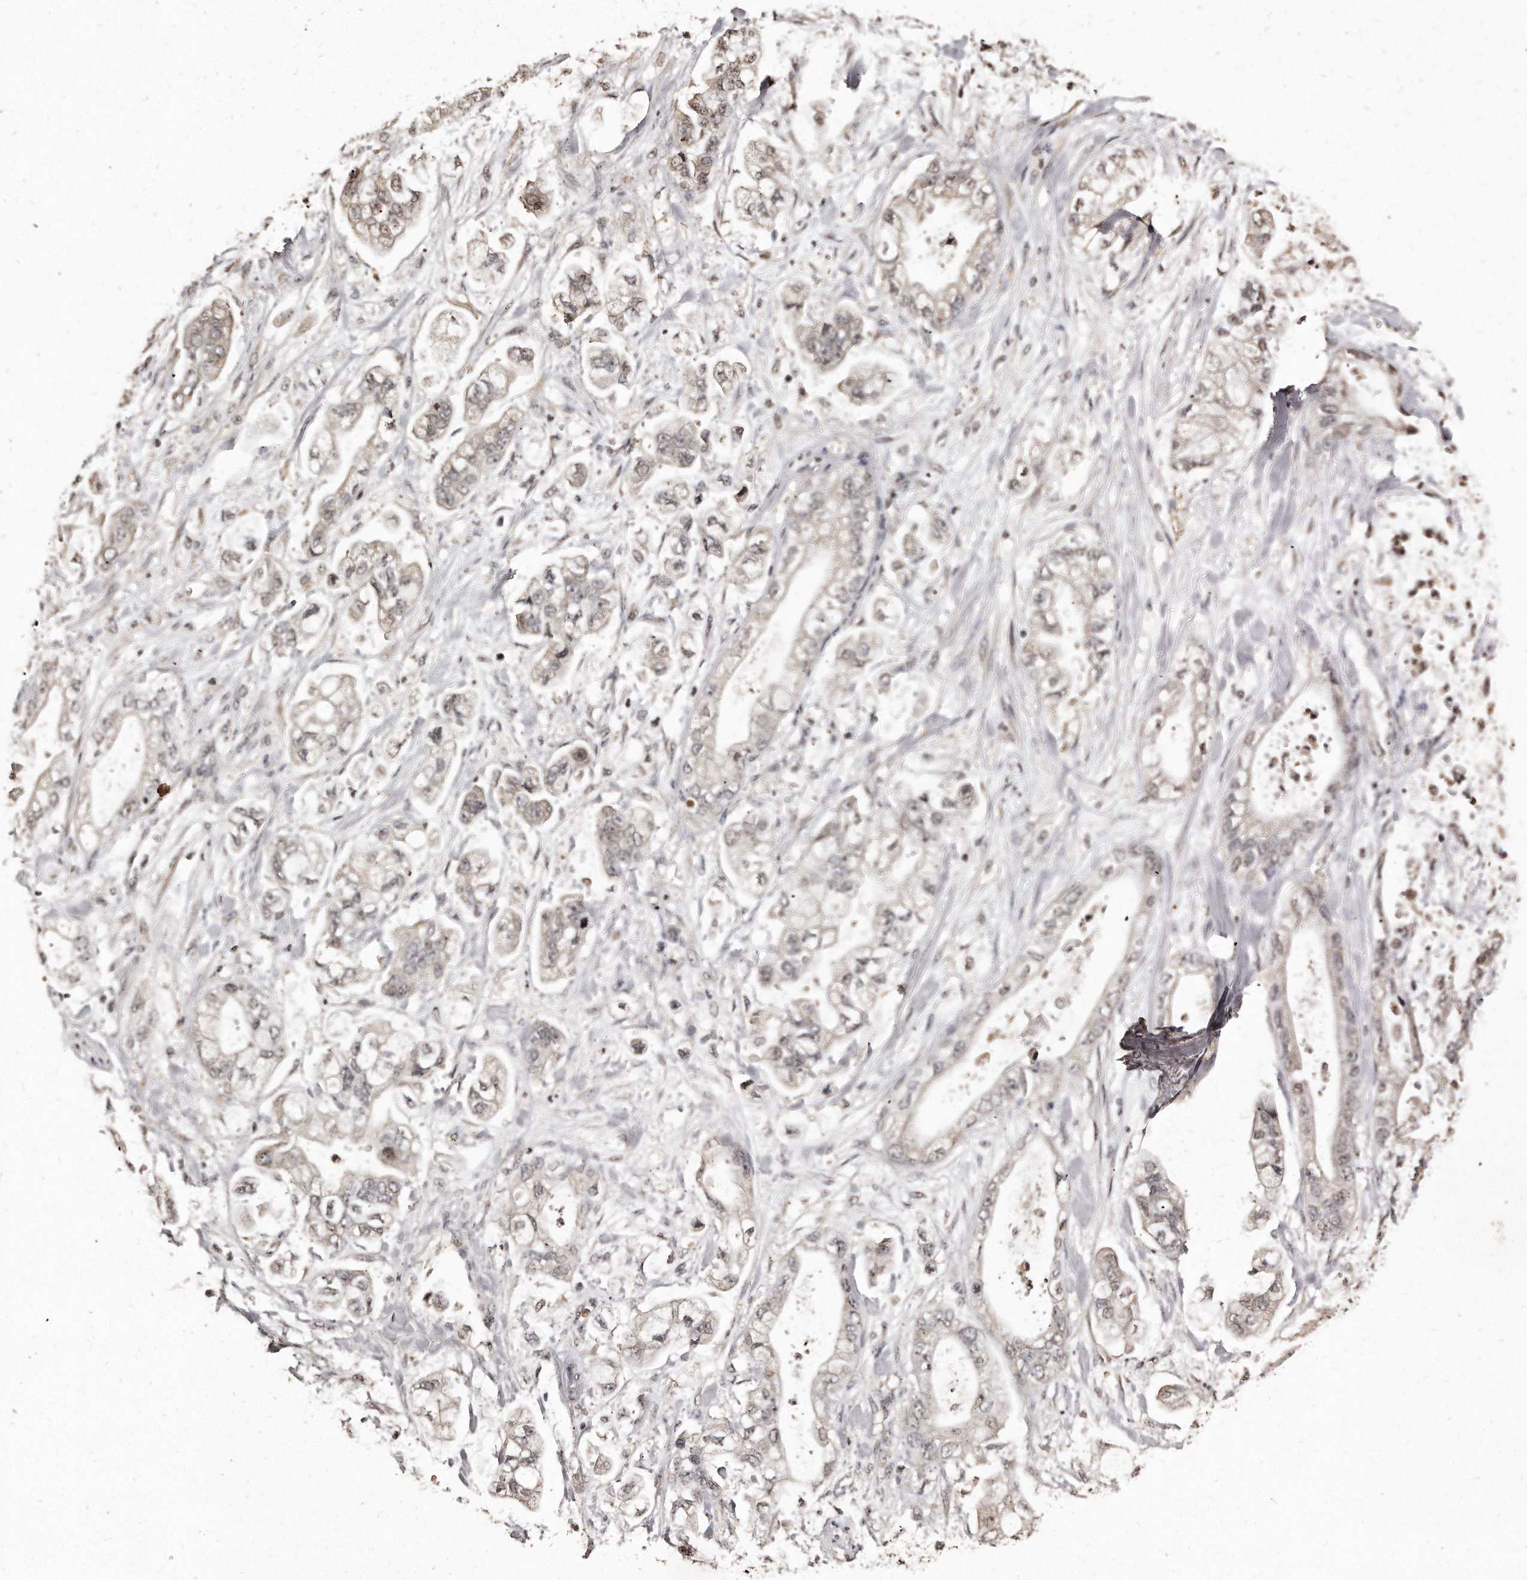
{"staining": {"intensity": "weak", "quantity": "25%-75%", "location": "cytoplasmic/membranous,nuclear"}, "tissue": "stomach cancer", "cell_type": "Tumor cells", "image_type": "cancer", "snomed": [{"axis": "morphology", "description": "Normal tissue, NOS"}, {"axis": "morphology", "description": "Adenocarcinoma, NOS"}, {"axis": "topography", "description": "Stomach"}], "caption": "Human stomach adenocarcinoma stained with a brown dye reveals weak cytoplasmic/membranous and nuclear positive positivity in about 25%-75% of tumor cells.", "gene": "TSHR", "patient": {"sex": "male", "age": 62}}